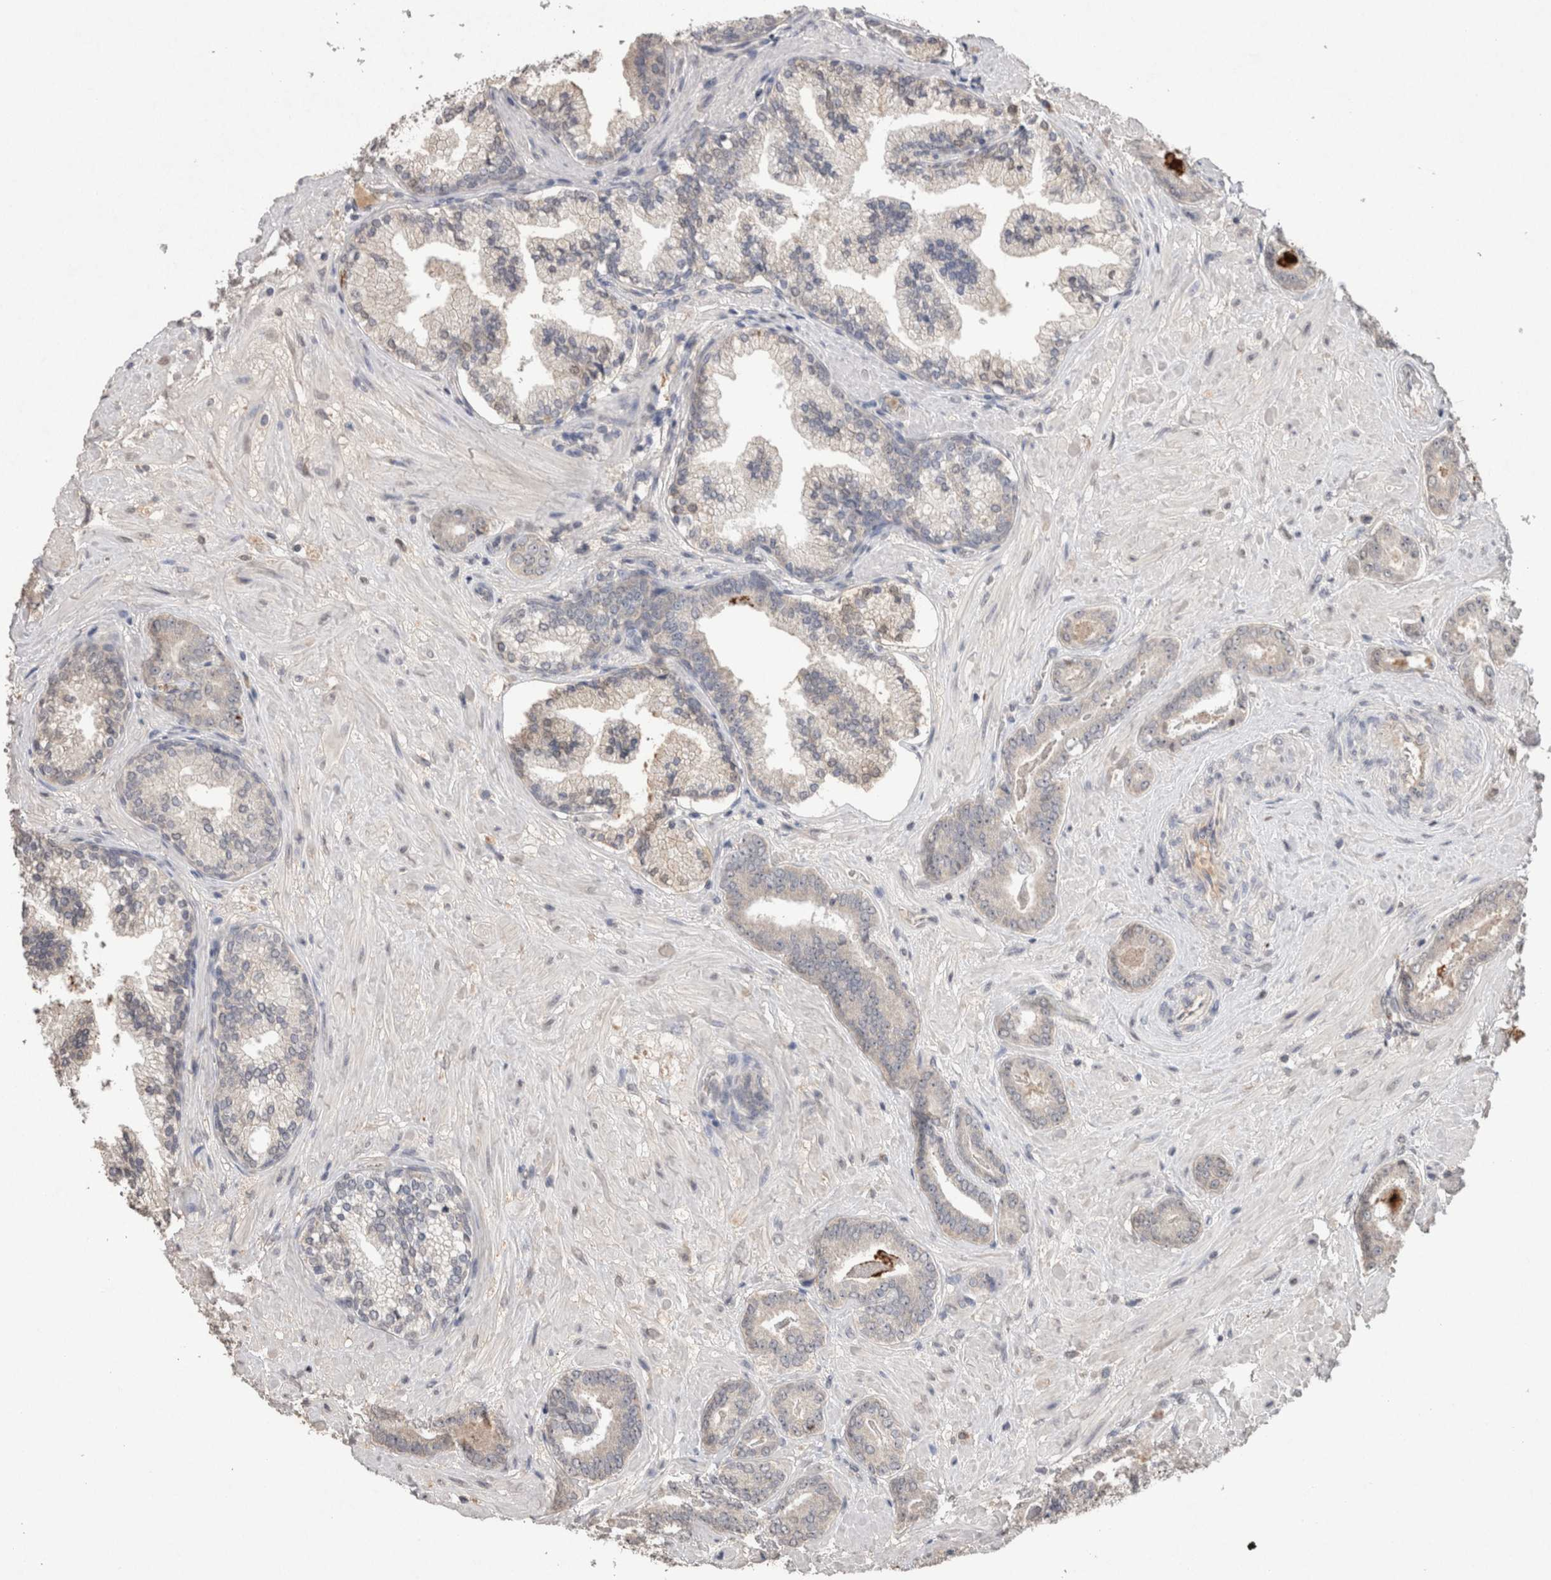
{"staining": {"intensity": "negative", "quantity": "none", "location": "none"}, "tissue": "prostate cancer", "cell_type": "Tumor cells", "image_type": "cancer", "snomed": [{"axis": "morphology", "description": "Adenocarcinoma, Low grade"}, {"axis": "topography", "description": "Prostate"}], "caption": "Immunohistochemical staining of prostate cancer (low-grade adenocarcinoma) reveals no significant positivity in tumor cells.", "gene": "FABP7", "patient": {"sex": "male", "age": 71}}